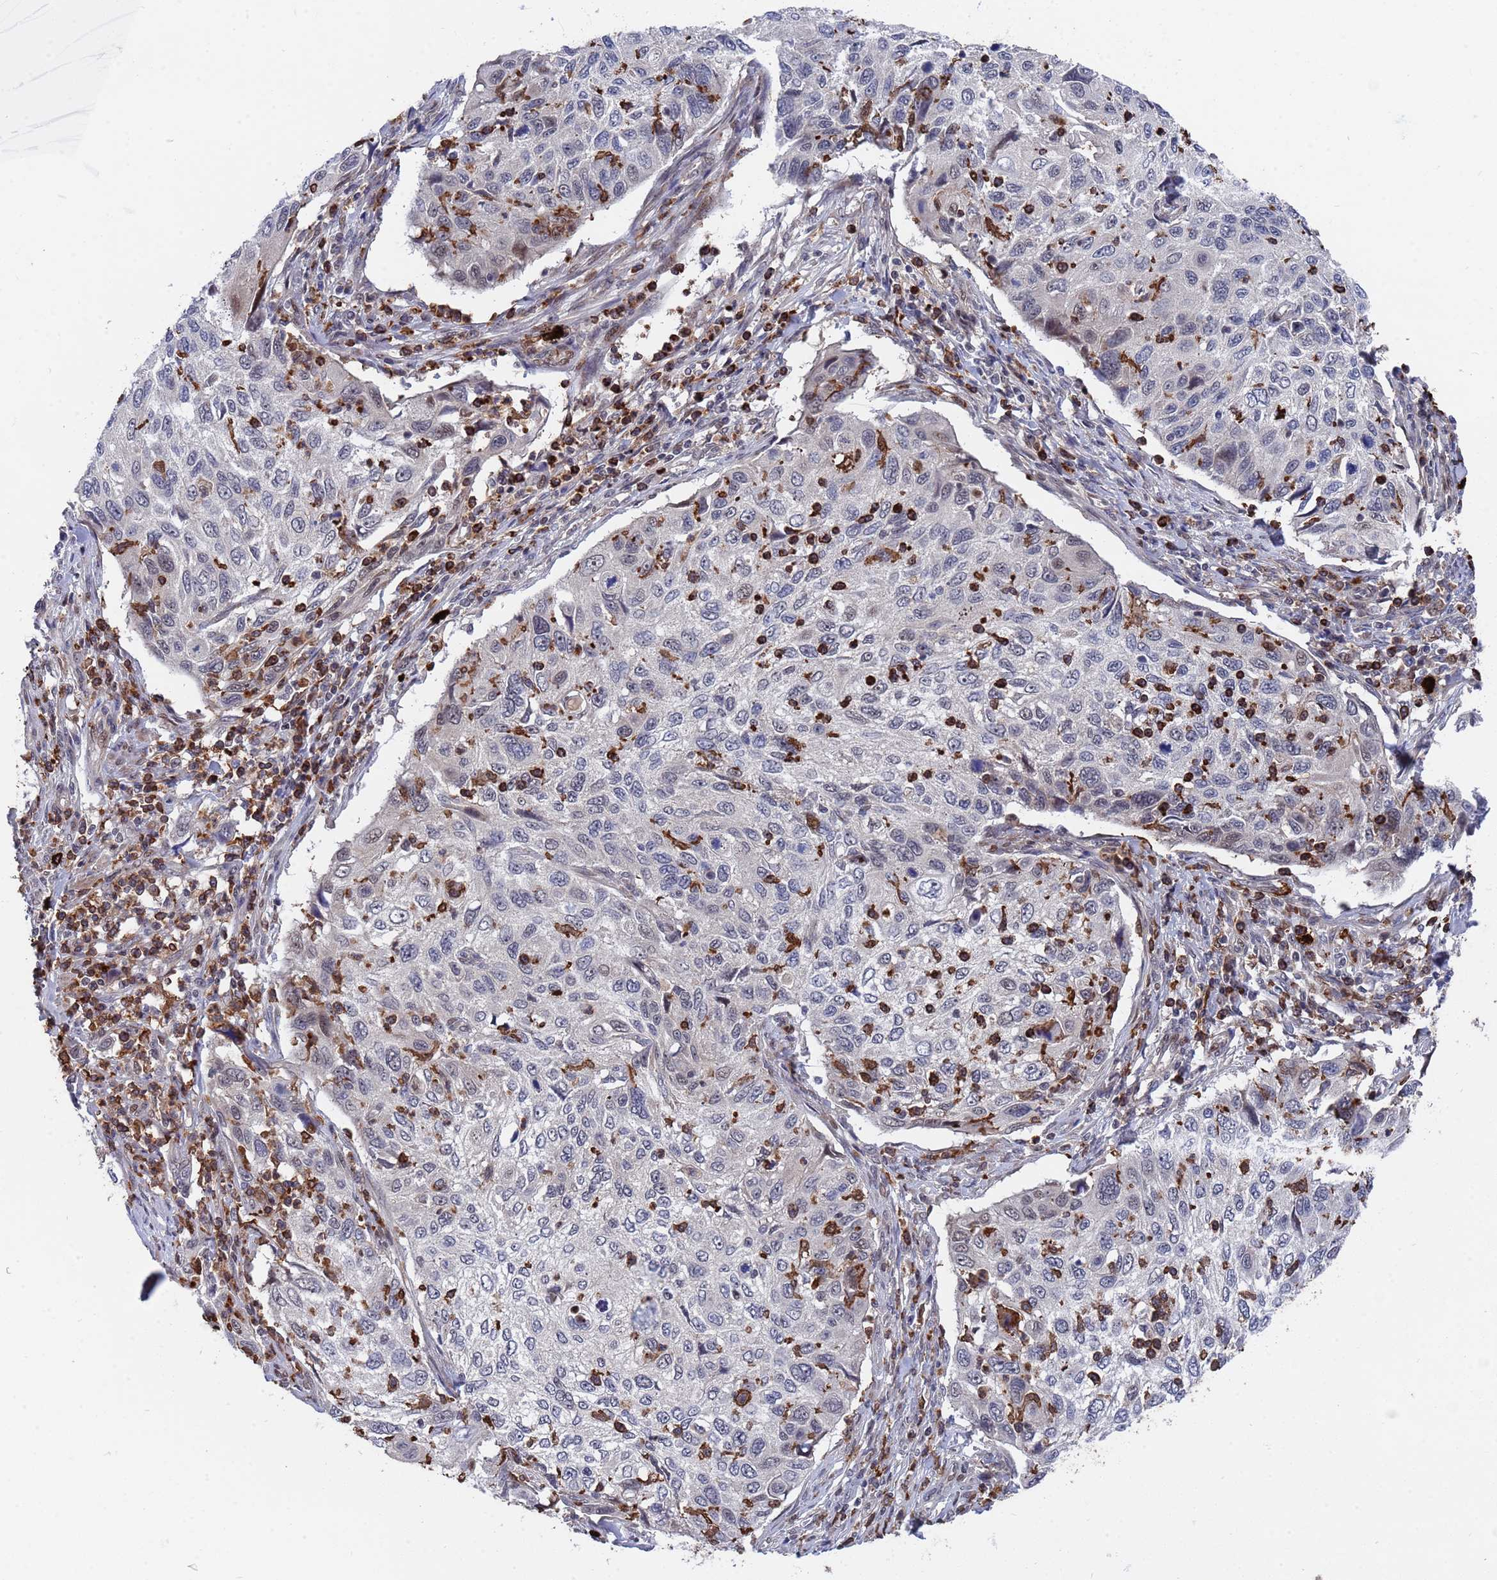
{"staining": {"intensity": "moderate", "quantity": "<25%", "location": "cytoplasmic/membranous"}, "tissue": "cervical cancer", "cell_type": "Tumor cells", "image_type": "cancer", "snomed": [{"axis": "morphology", "description": "Squamous cell carcinoma, NOS"}, {"axis": "topography", "description": "Cervix"}], "caption": "A low amount of moderate cytoplasmic/membranous expression is present in about <25% of tumor cells in squamous cell carcinoma (cervical) tissue.", "gene": "TMBIM6", "patient": {"sex": "female", "age": 70}}